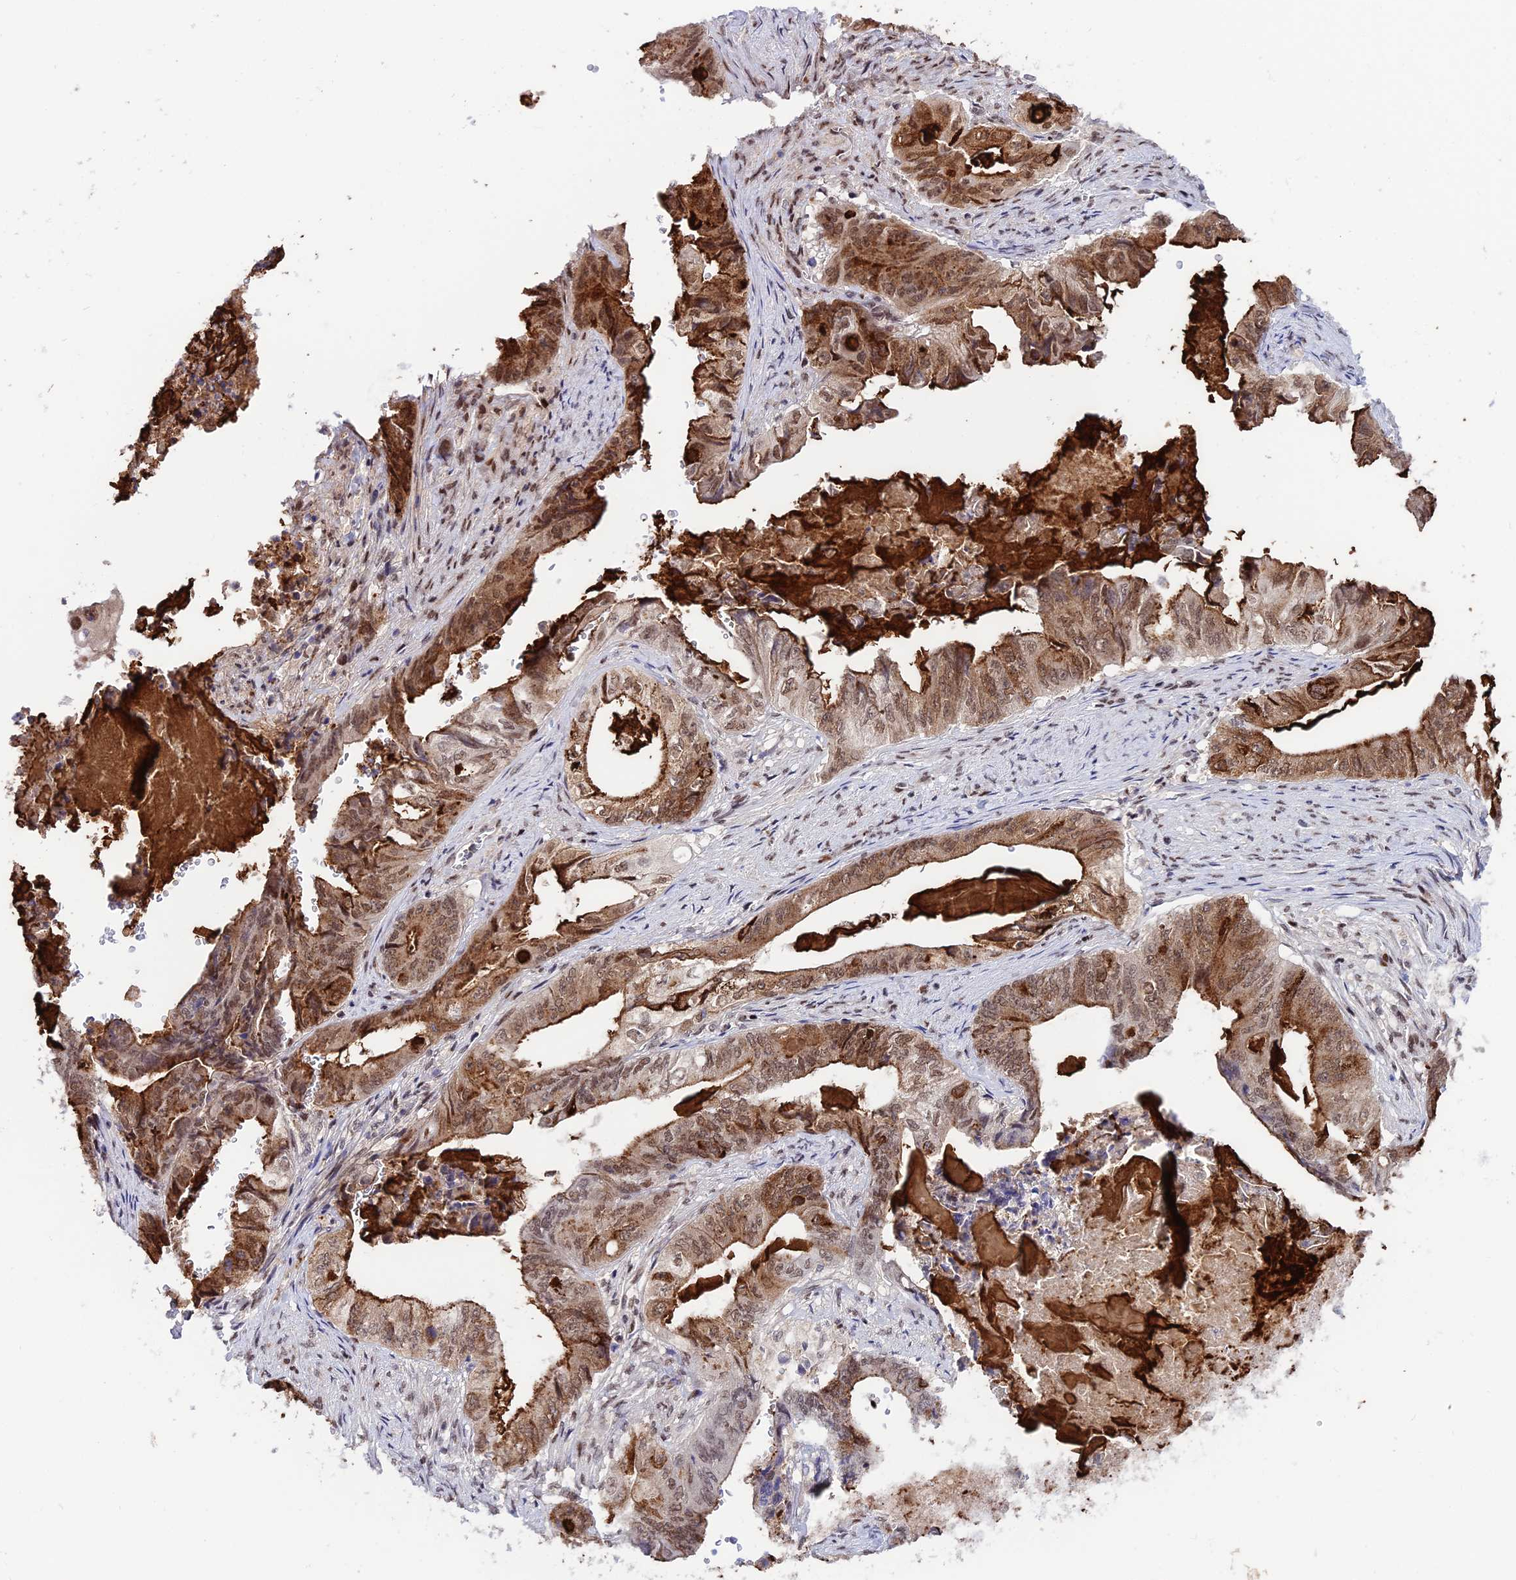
{"staining": {"intensity": "moderate", "quantity": ">75%", "location": "cytoplasmic/membranous,nuclear"}, "tissue": "stomach cancer", "cell_type": "Tumor cells", "image_type": "cancer", "snomed": [{"axis": "morphology", "description": "Adenocarcinoma, NOS"}, {"axis": "topography", "description": "Stomach"}], "caption": "Human stomach adenocarcinoma stained with a brown dye reveals moderate cytoplasmic/membranous and nuclear positive positivity in about >75% of tumor cells.", "gene": "SYT15", "patient": {"sex": "female", "age": 73}}